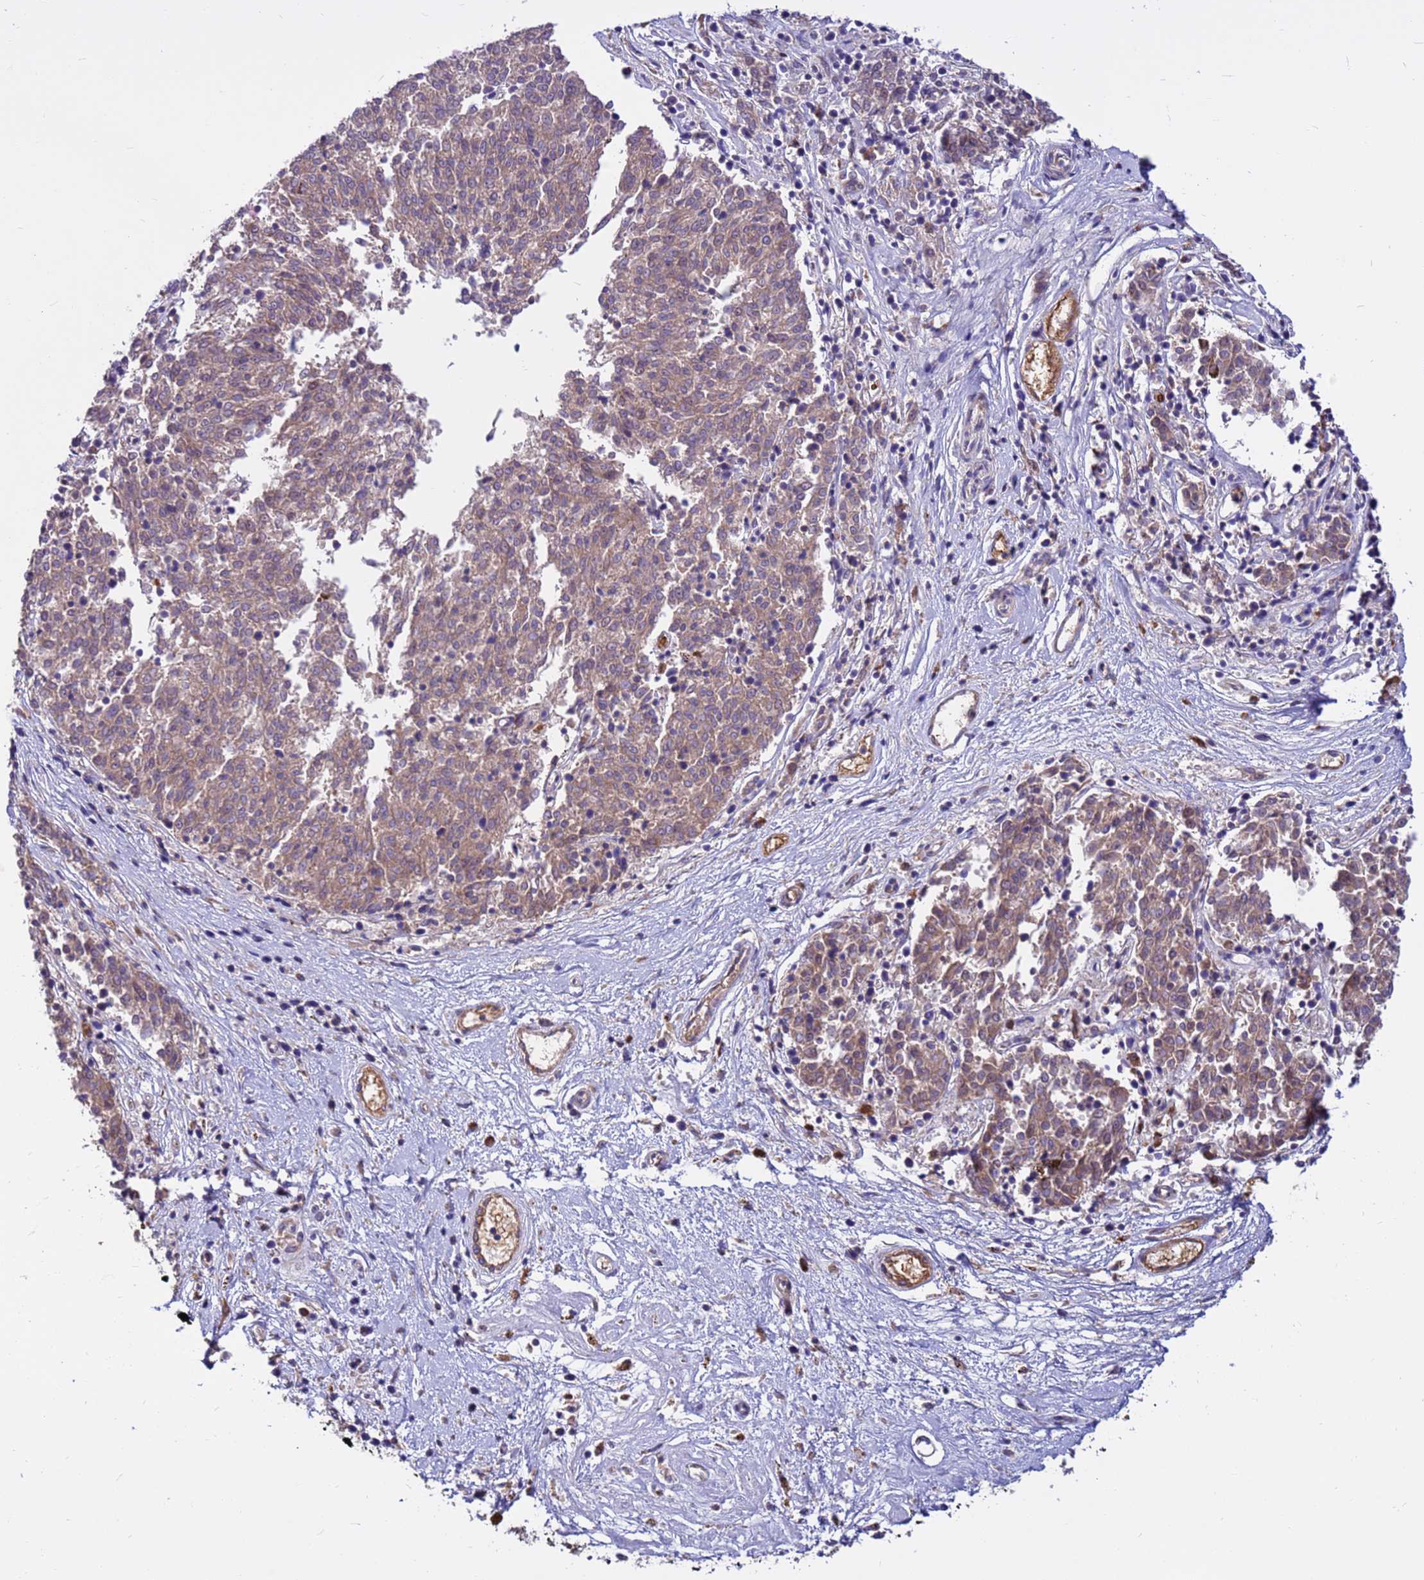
{"staining": {"intensity": "weak", "quantity": "25%-75%", "location": "cytoplasmic/membranous"}, "tissue": "melanoma", "cell_type": "Tumor cells", "image_type": "cancer", "snomed": [{"axis": "morphology", "description": "Malignant melanoma, NOS"}, {"axis": "topography", "description": "Skin"}], "caption": "The micrograph exhibits a brown stain indicating the presence of a protein in the cytoplasmic/membranous of tumor cells in melanoma.", "gene": "ZNF669", "patient": {"sex": "female", "age": 72}}